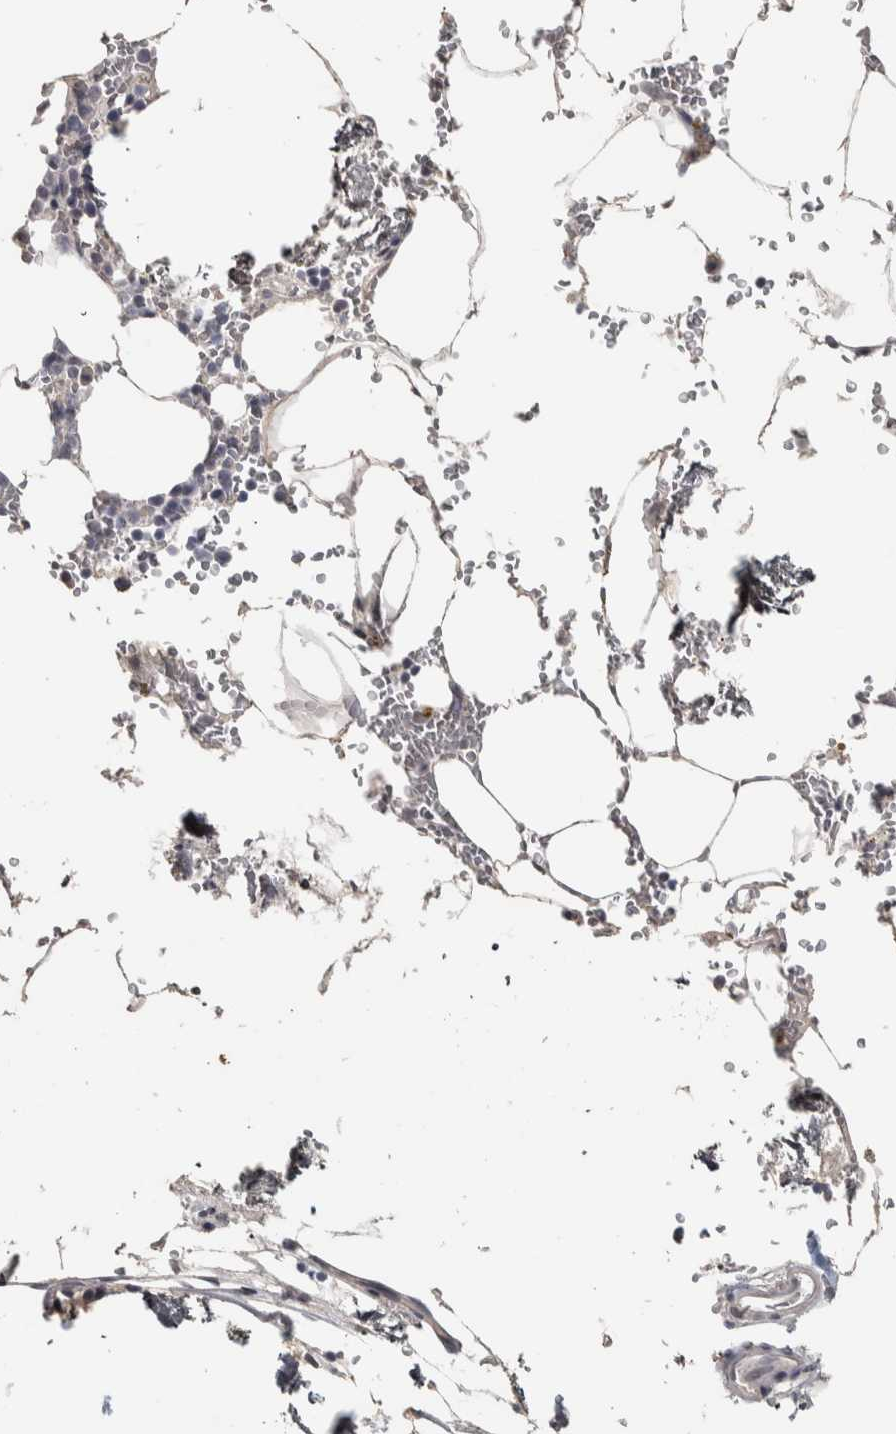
{"staining": {"intensity": "negative", "quantity": "none", "location": "none"}, "tissue": "bone marrow", "cell_type": "Hematopoietic cells", "image_type": "normal", "snomed": [{"axis": "morphology", "description": "Normal tissue, NOS"}, {"axis": "topography", "description": "Bone marrow"}], "caption": "The IHC image has no significant expression in hematopoietic cells of bone marrow.", "gene": "NECAB1", "patient": {"sex": "male", "age": 70}}